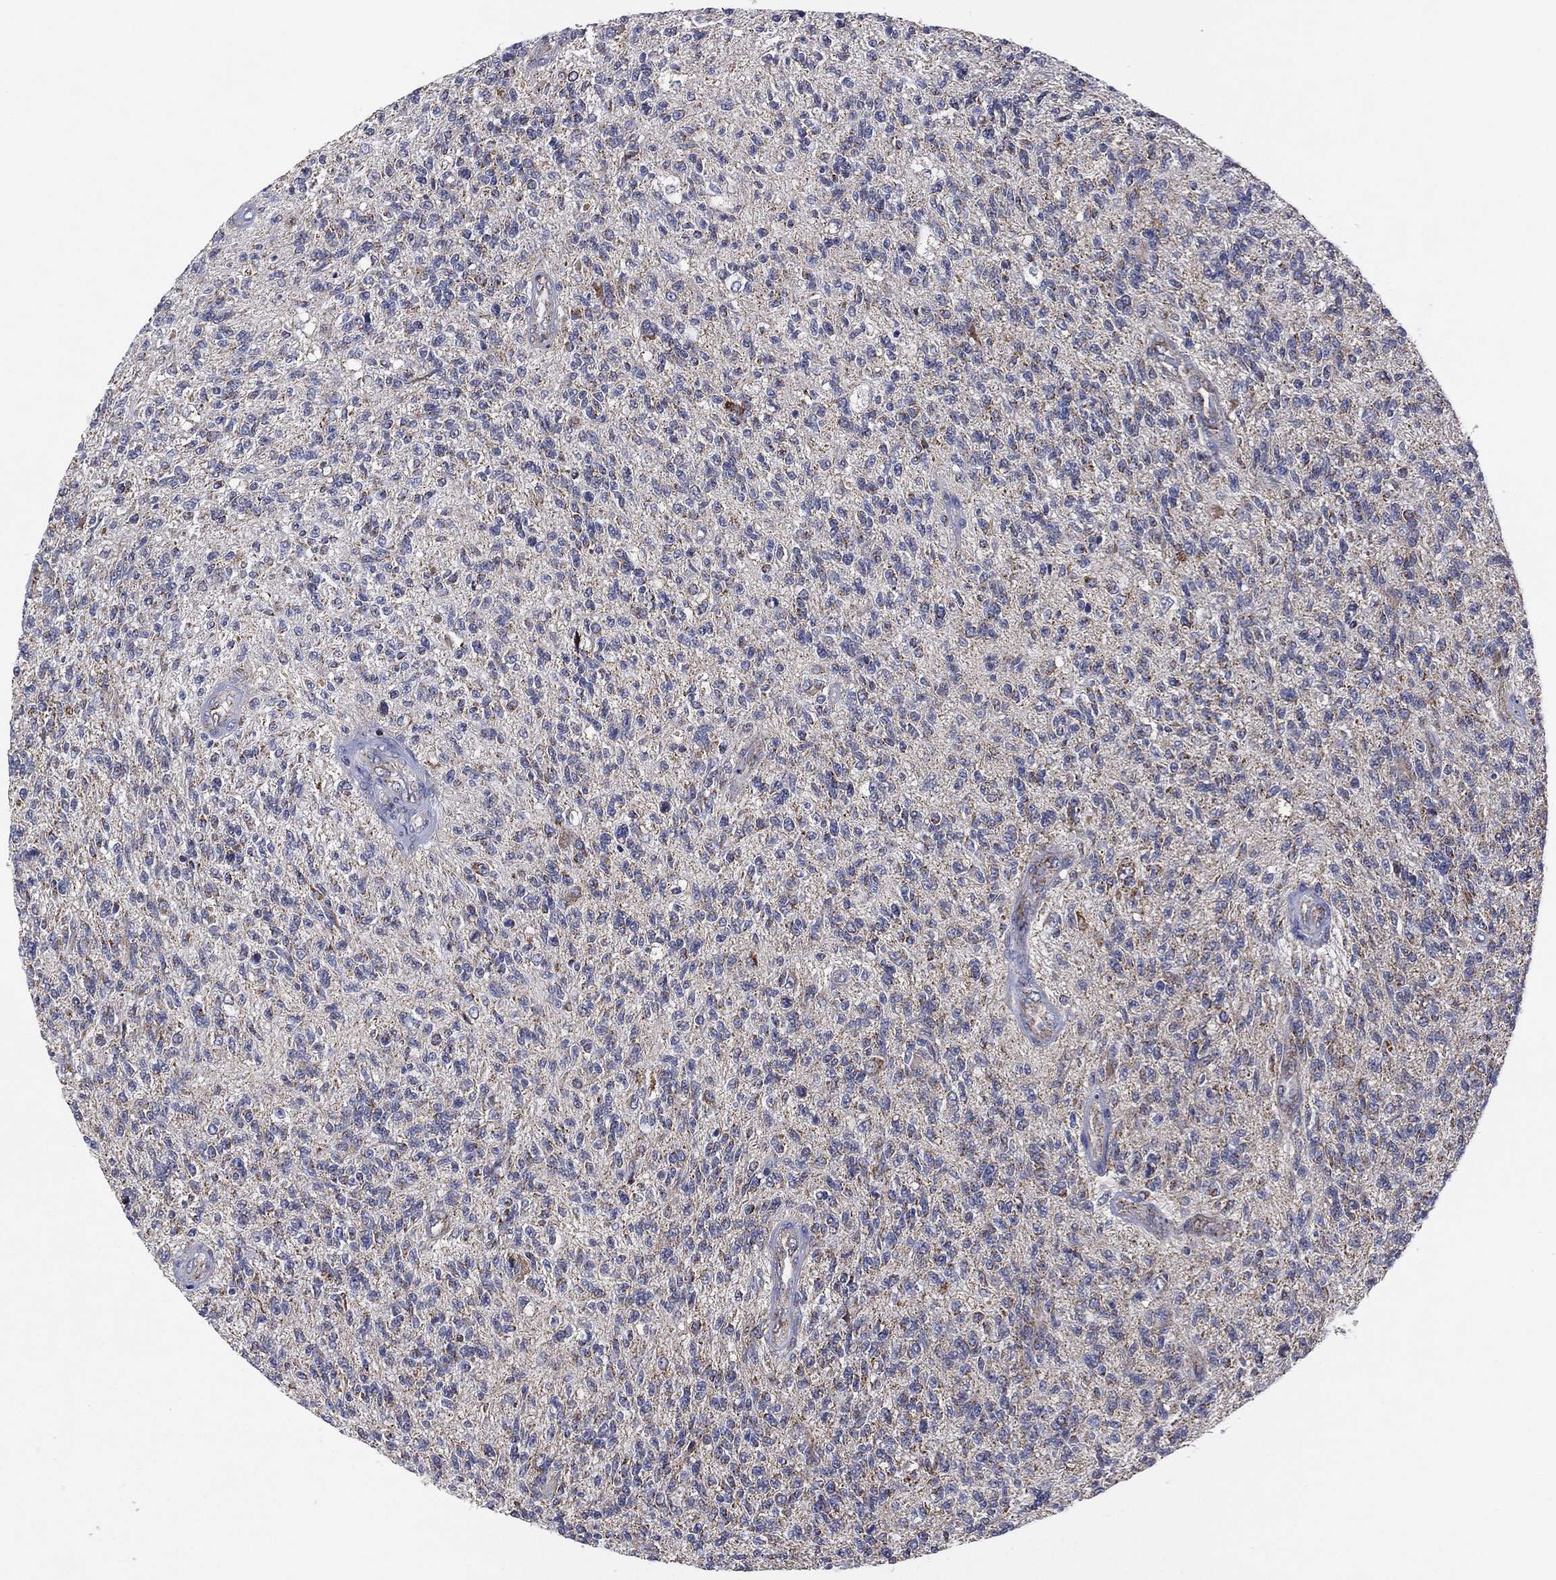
{"staining": {"intensity": "negative", "quantity": "none", "location": "none"}, "tissue": "glioma", "cell_type": "Tumor cells", "image_type": "cancer", "snomed": [{"axis": "morphology", "description": "Glioma, malignant, High grade"}, {"axis": "topography", "description": "Brain"}], "caption": "Protein analysis of glioma reveals no significant staining in tumor cells.", "gene": "PPP2R5A", "patient": {"sex": "male", "age": 56}}